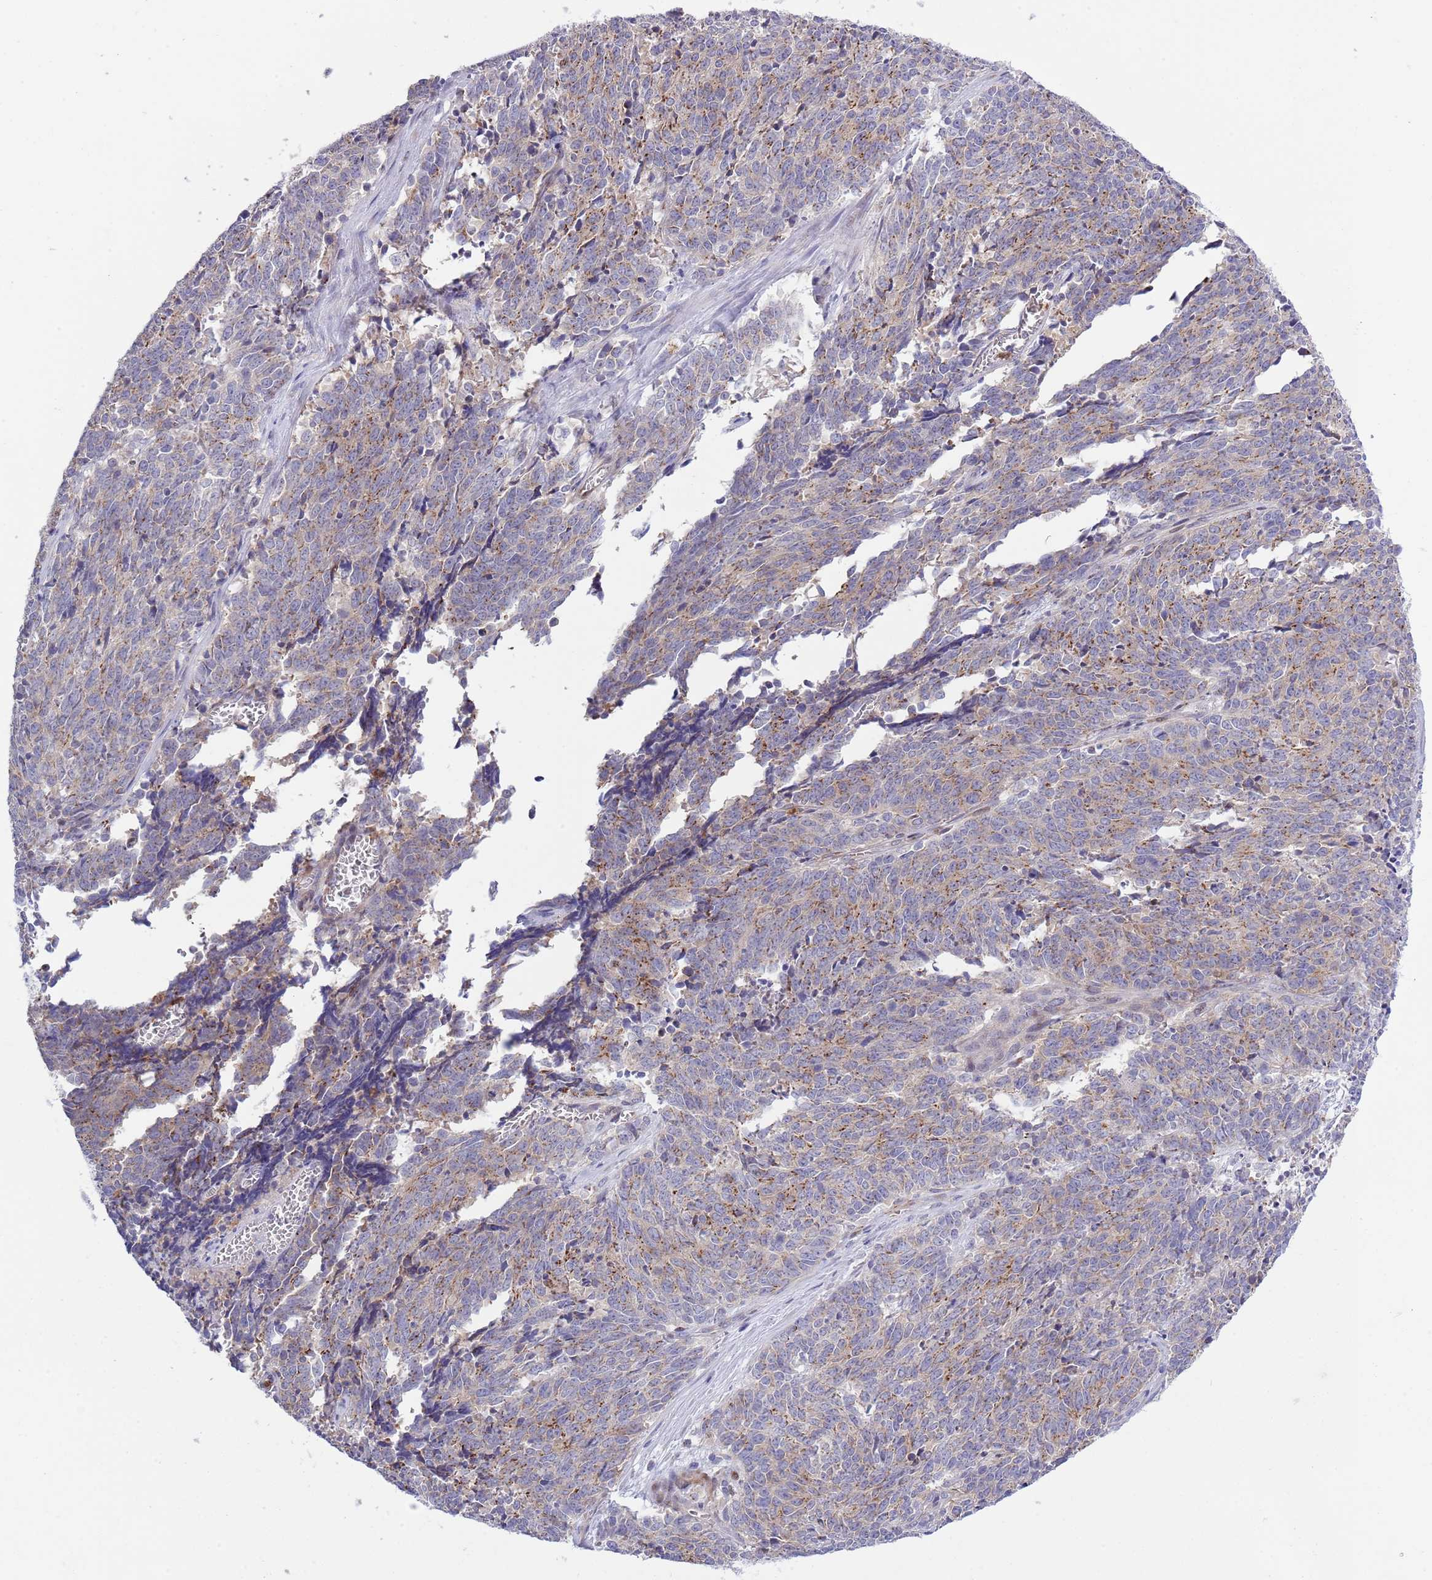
{"staining": {"intensity": "moderate", "quantity": ">75%", "location": "cytoplasmic/membranous"}, "tissue": "cervical cancer", "cell_type": "Tumor cells", "image_type": "cancer", "snomed": [{"axis": "morphology", "description": "Squamous cell carcinoma, NOS"}, {"axis": "topography", "description": "Cervix"}], "caption": "Protein analysis of cervical cancer (squamous cell carcinoma) tissue displays moderate cytoplasmic/membranous expression in approximately >75% of tumor cells.", "gene": "ZFP2", "patient": {"sex": "female", "age": 29}}